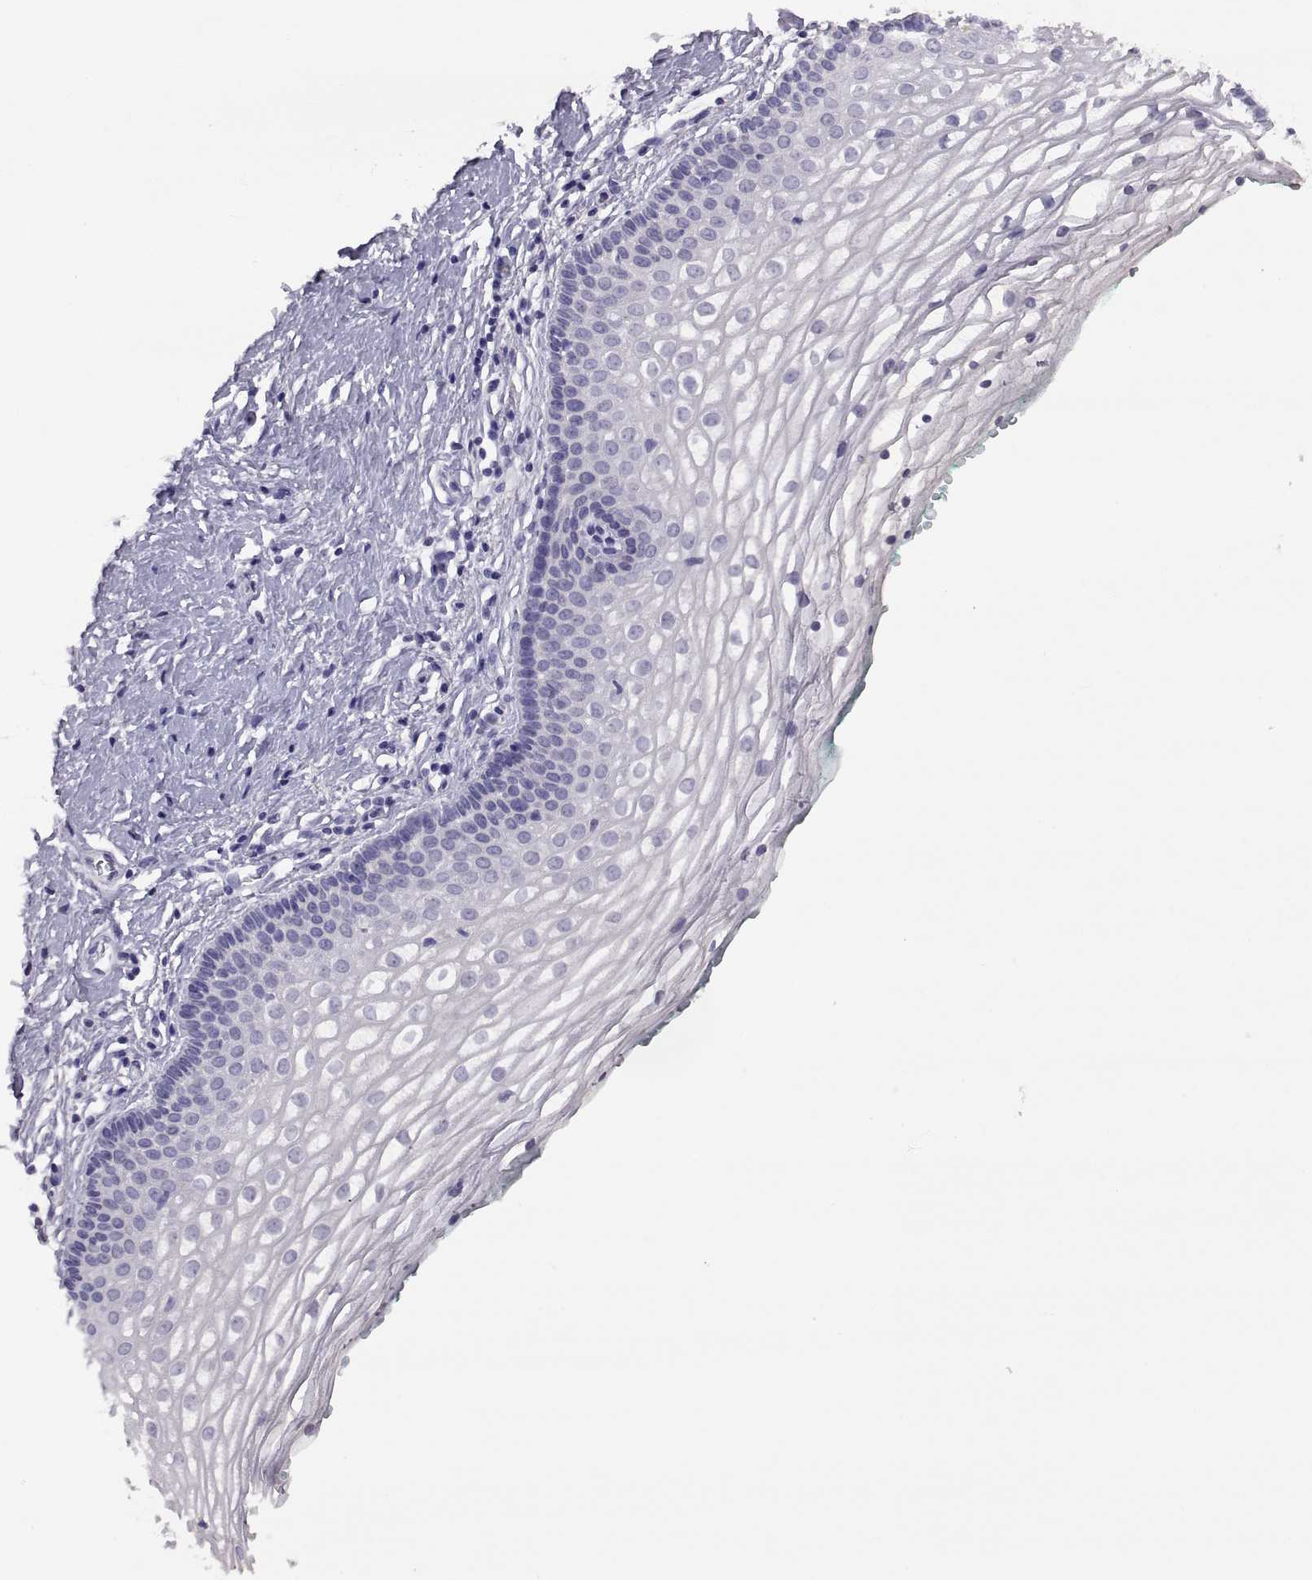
{"staining": {"intensity": "negative", "quantity": "none", "location": "none"}, "tissue": "vagina", "cell_type": "Squamous epithelial cells", "image_type": "normal", "snomed": [{"axis": "morphology", "description": "Normal tissue, NOS"}, {"axis": "topography", "description": "Vagina"}], "caption": "The immunohistochemistry (IHC) image has no significant expression in squamous epithelial cells of vagina.", "gene": "TBX19", "patient": {"sex": "female", "age": 36}}